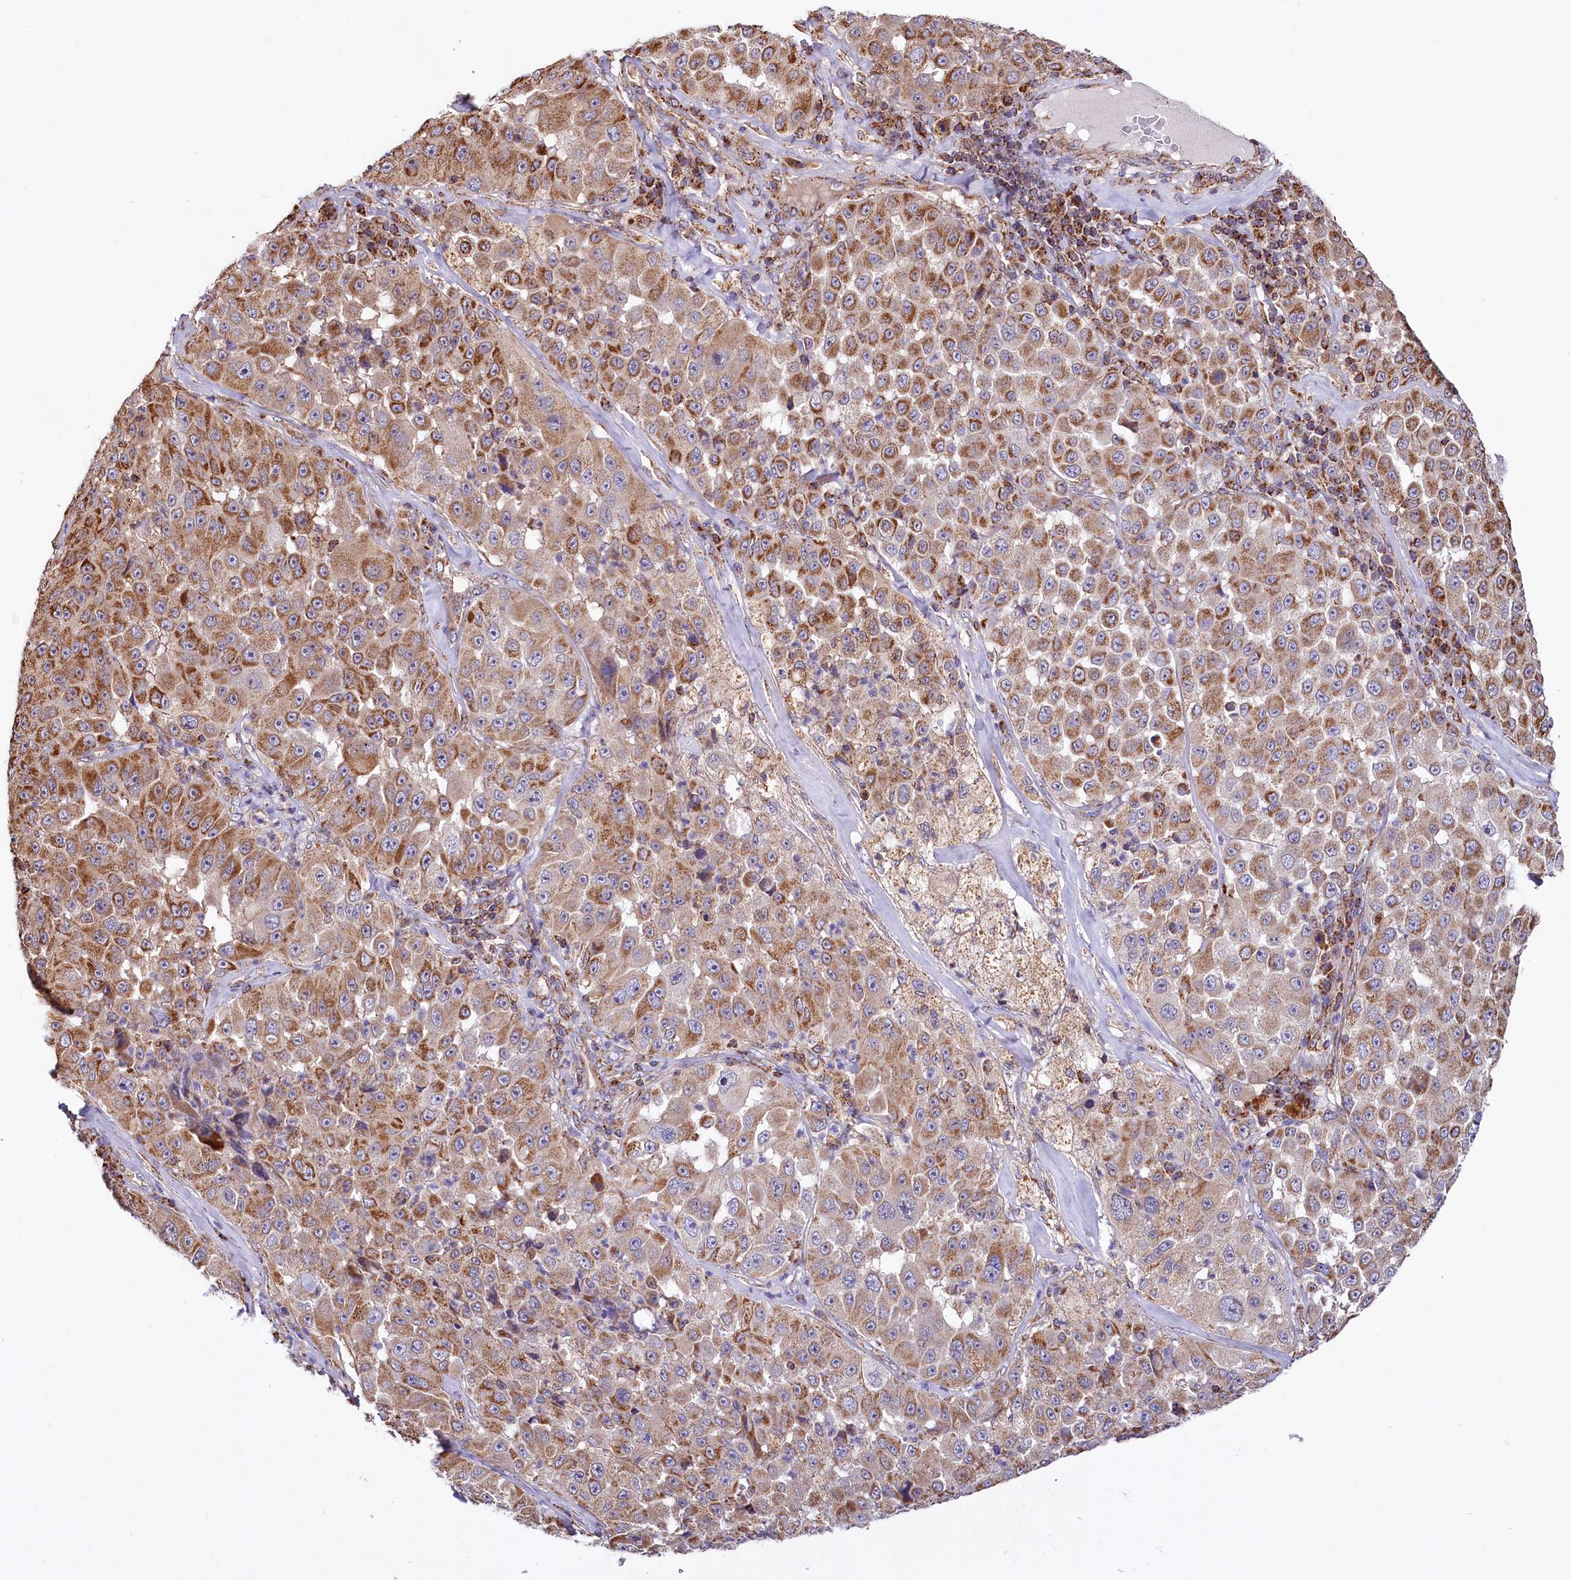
{"staining": {"intensity": "moderate", "quantity": ">75%", "location": "cytoplasmic/membranous"}, "tissue": "melanoma", "cell_type": "Tumor cells", "image_type": "cancer", "snomed": [{"axis": "morphology", "description": "Malignant melanoma, Metastatic site"}, {"axis": "topography", "description": "Lymph node"}], "caption": "Protein analysis of malignant melanoma (metastatic site) tissue demonstrates moderate cytoplasmic/membranous positivity in approximately >75% of tumor cells.", "gene": "NUDT15", "patient": {"sex": "male", "age": 62}}